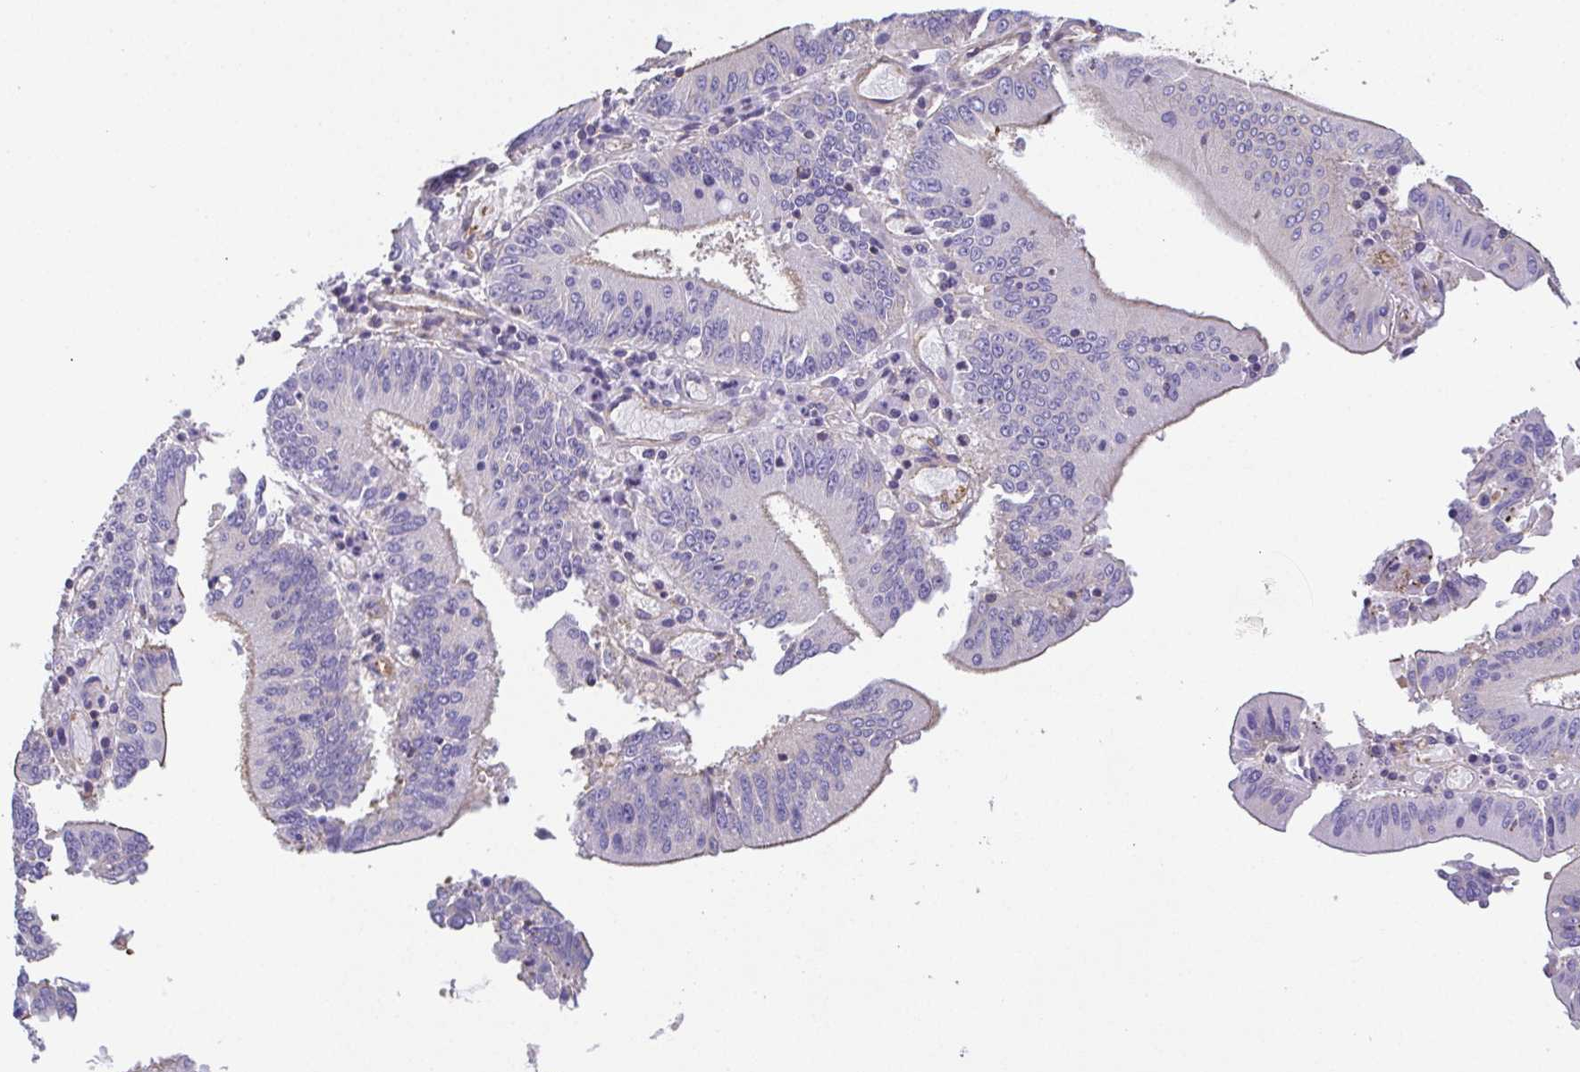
{"staining": {"intensity": "negative", "quantity": "none", "location": "none"}, "tissue": "stomach cancer", "cell_type": "Tumor cells", "image_type": "cancer", "snomed": [{"axis": "morphology", "description": "Adenocarcinoma, NOS"}, {"axis": "topography", "description": "Stomach, upper"}], "caption": "Human stomach cancer stained for a protein using immunohistochemistry (IHC) exhibits no positivity in tumor cells.", "gene": "MYL6", "patient": {"sex": "male", "age": 68}}